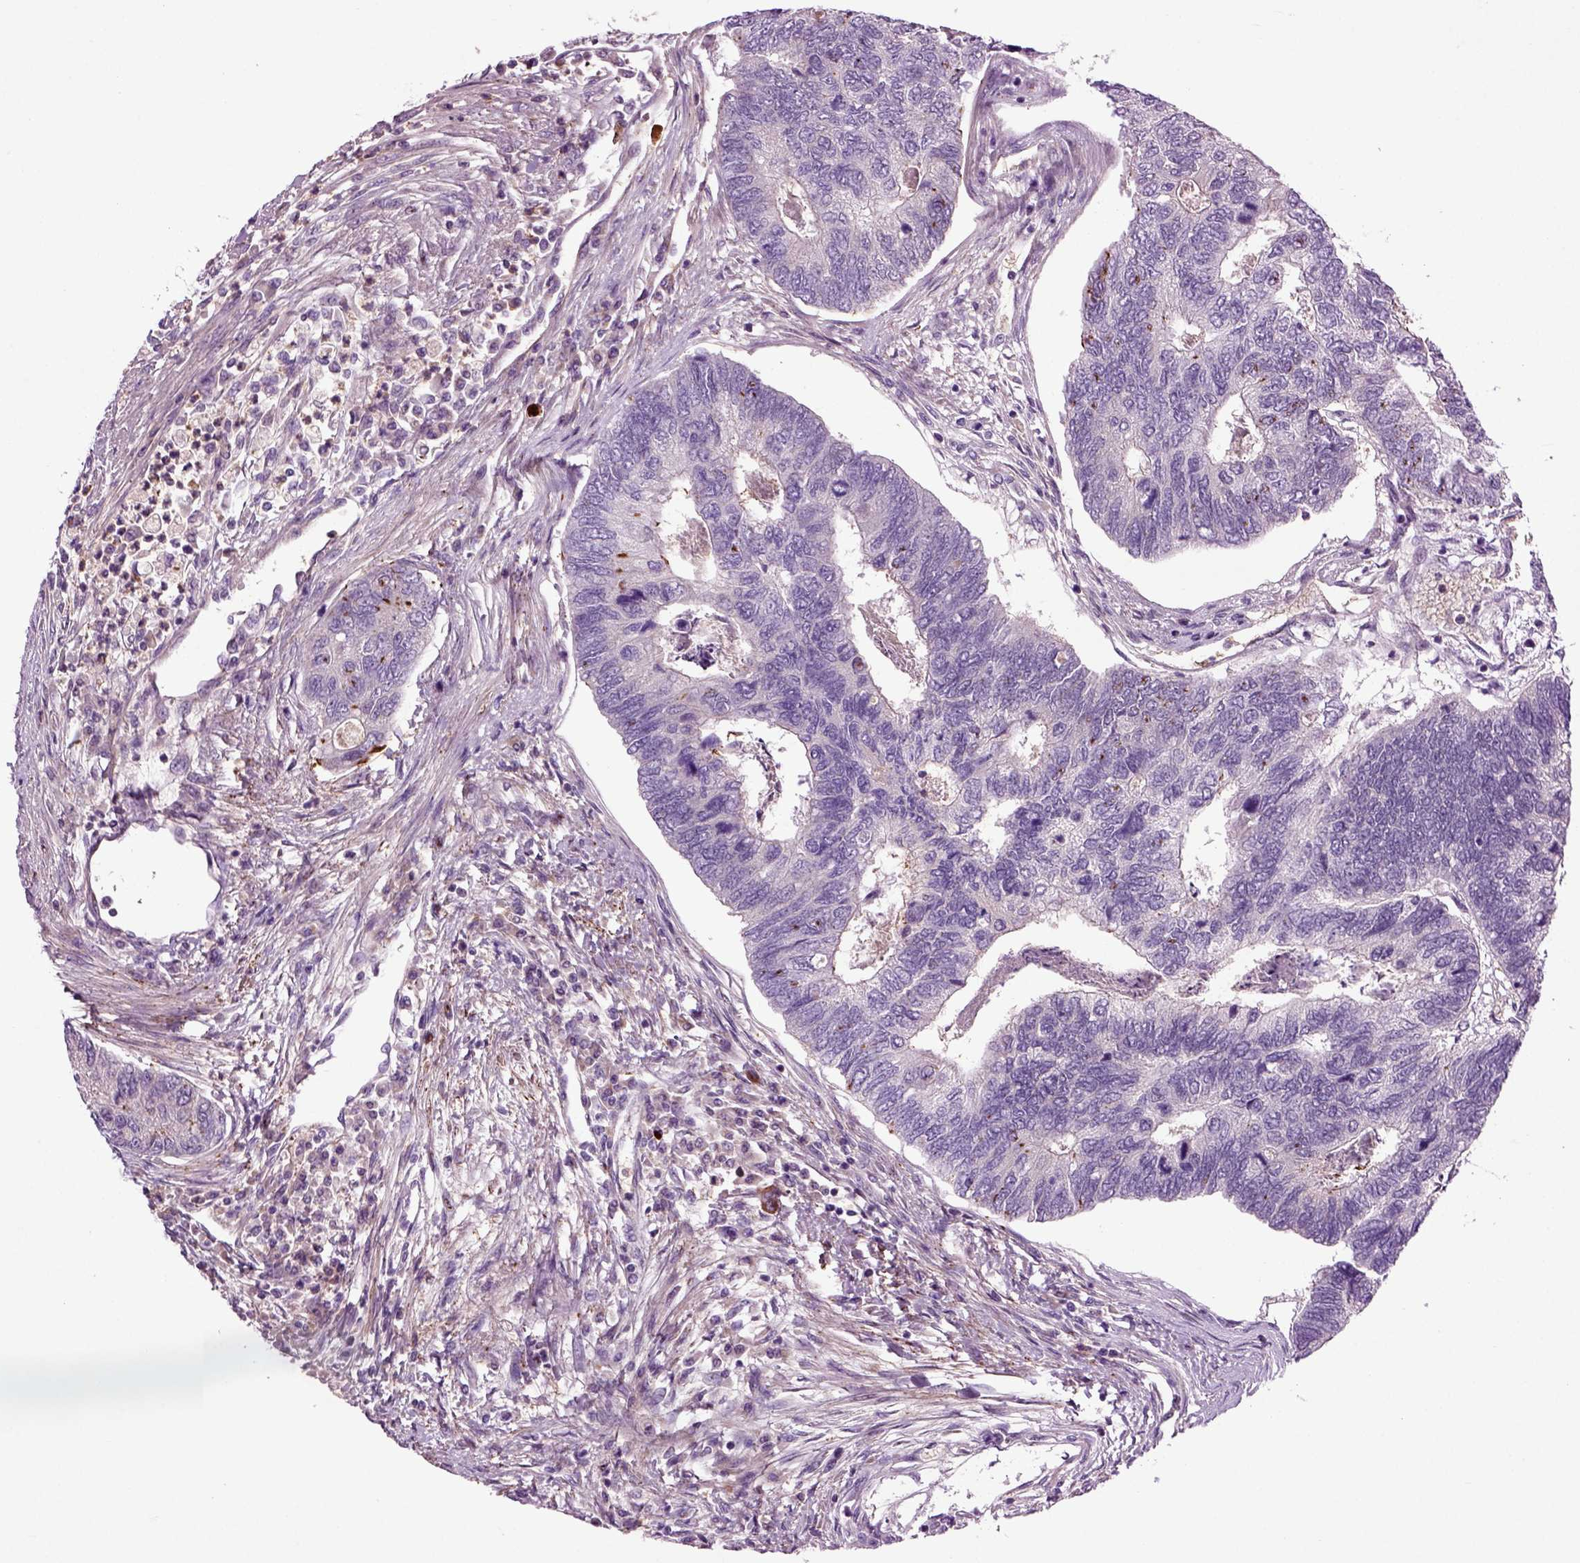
{"staining": {"intensity": "negative", "quantity": "none", "location": "none"}, "tissue": "colorectal cancer", "cell_type": "Tumor cells", "image_type": "cancer", "snomed": [{"axis": "morphology", "description": "Adenocarcinoma, NOS"}, {"axis": "topography", "description": "Colon"}], "caption": "A micrograph of colorectal adenocarcinoma stained for a protein reveals no brown staining in tumor cells.", "gene": "SPON1", "patient": {"sex": "female", "age": 67}}